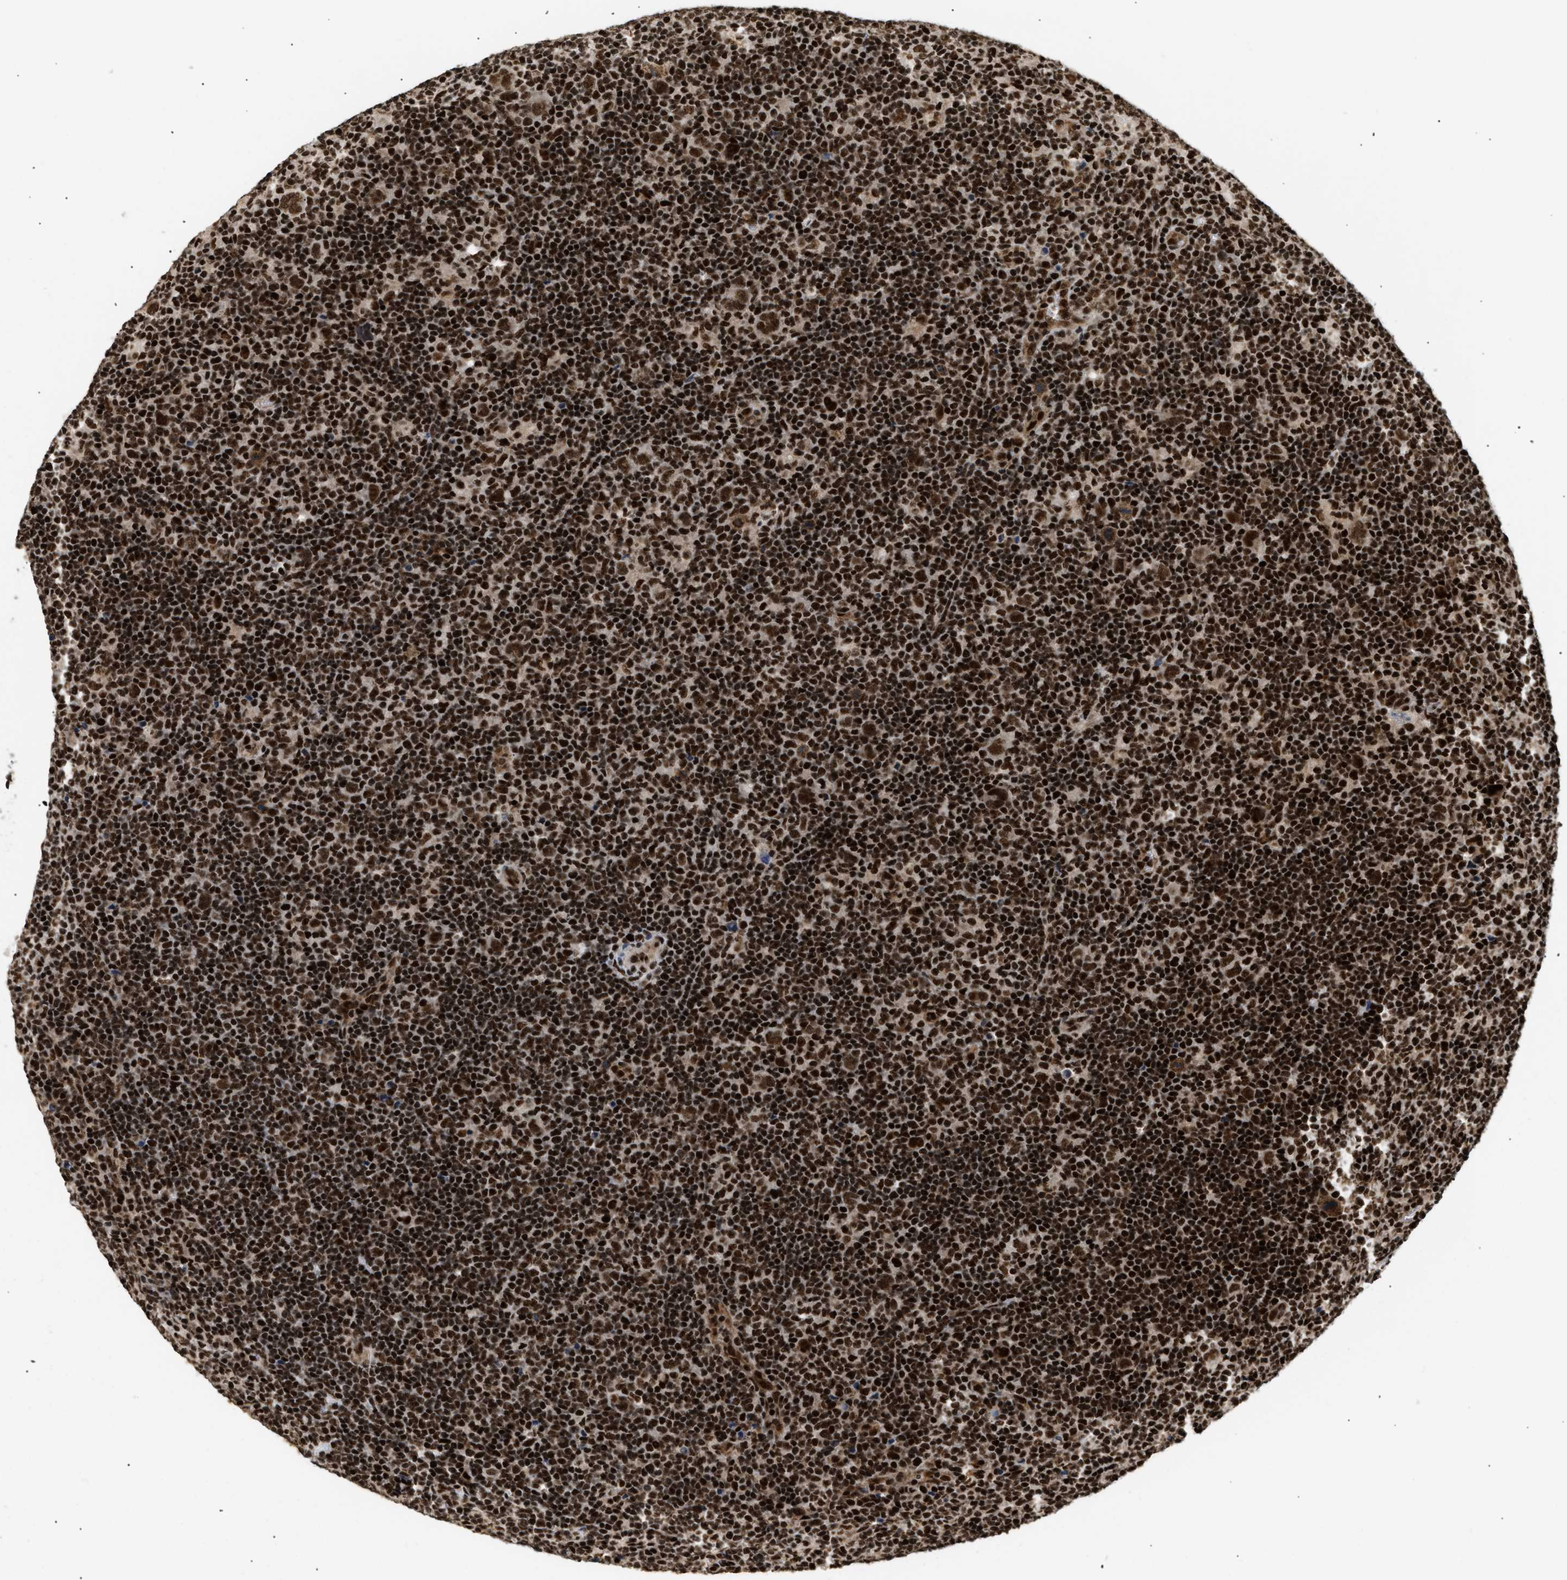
{"staining": {"intensity": "strong", "quantity": ">75%", "location": "nuclear"}, "tissue": "lymphoma", "cell_type": "Tumor cells", "image_type": "cancer", "snomed": [{"axis": "morphology", "description": "Hodgkin's disease, NOS"}, {"axis": "topography", "description": "Lymph node"}], "caption": "Immunohistochemical staining of Hodgkin's disease displays high levels of strong nuclear staining in about >75% of tumor cells.", "gene": "RBM5", "patient": {"sex": "female", "age": 57}}